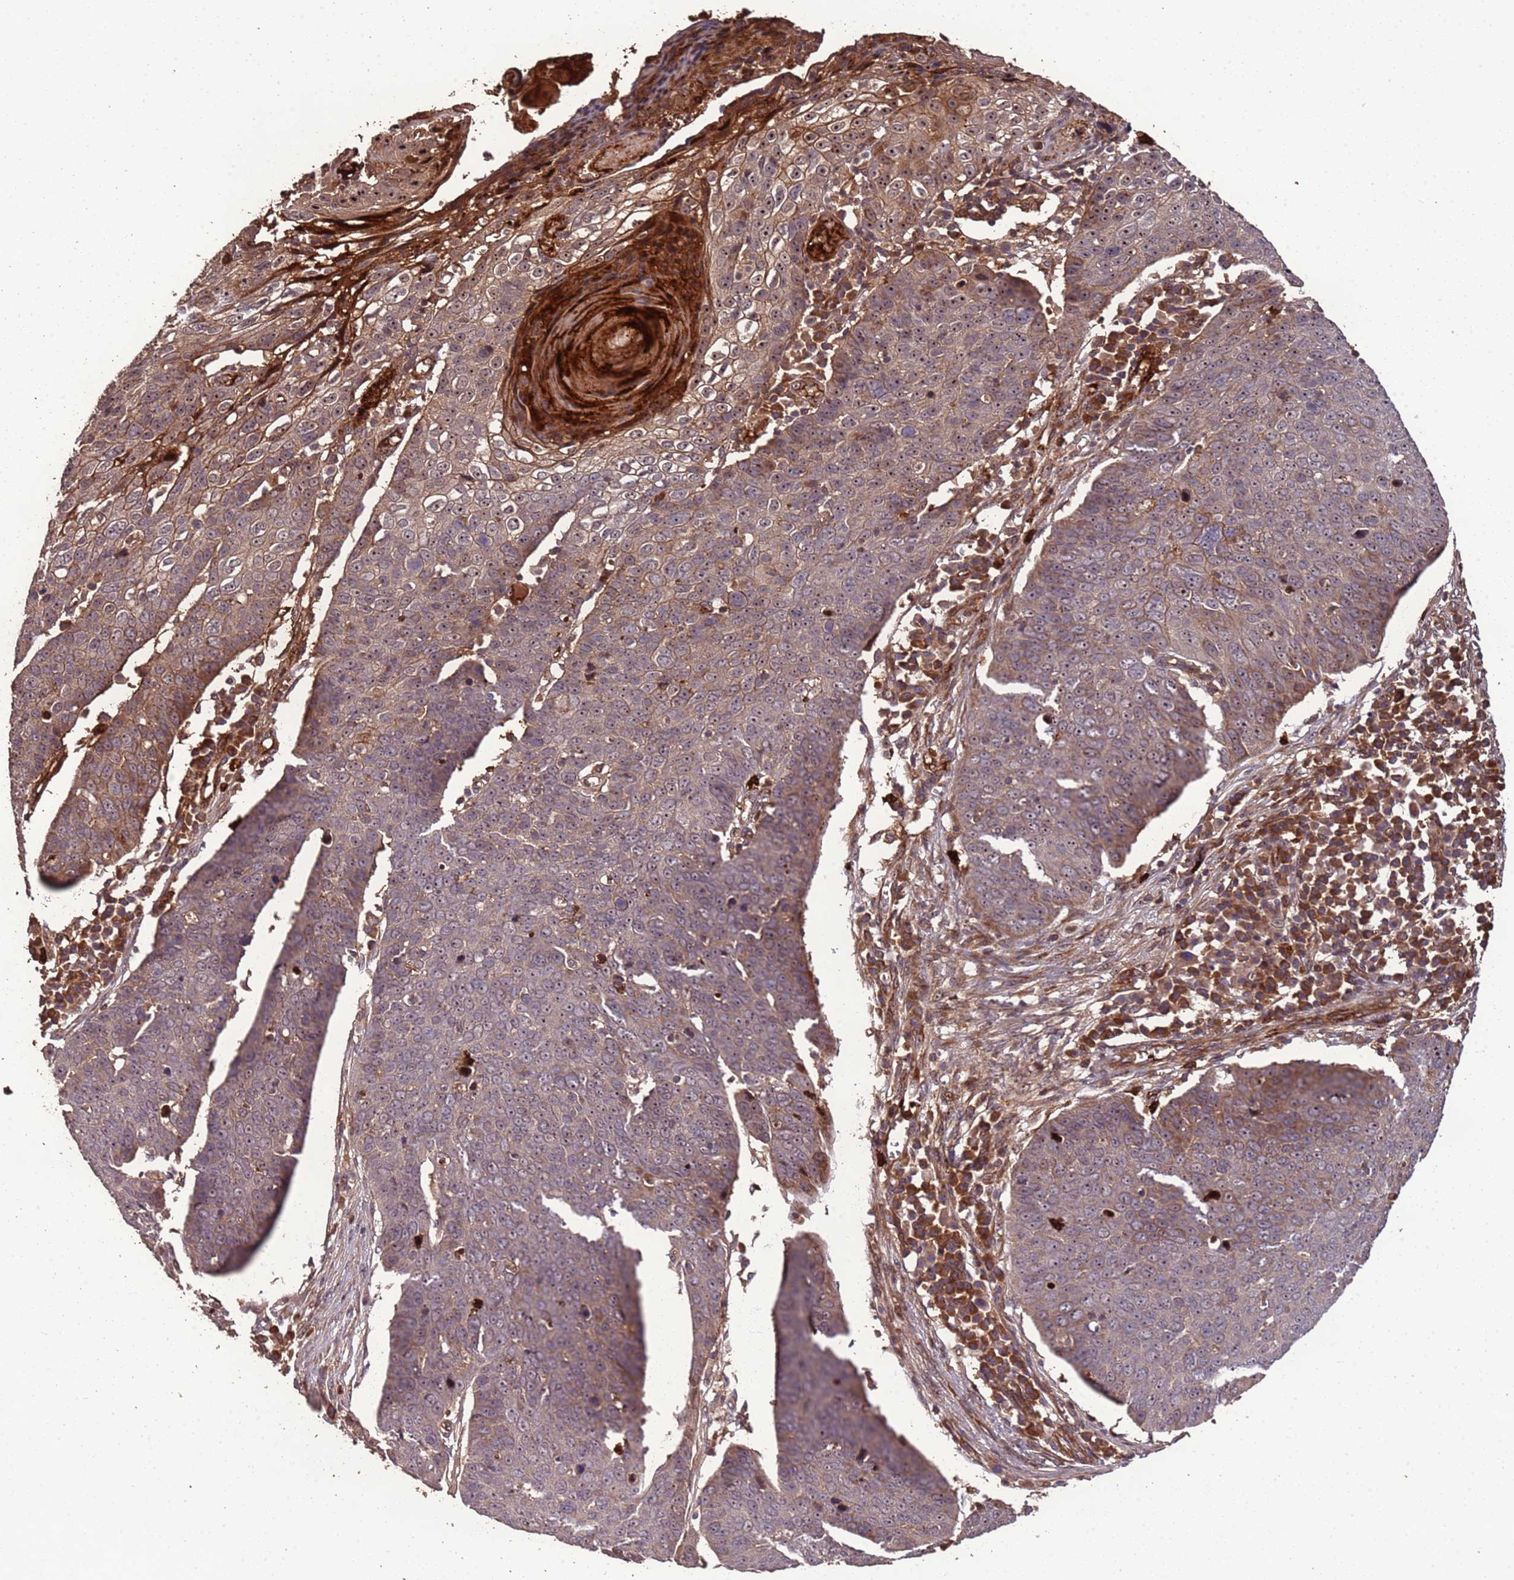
{"staining": {"intensity": "moderate", "quantity": "25%-75%", "location": "cytoplasmic/membranous,nuclear"}, "tissue": "skin cancer", "cell_type": "Tumor cells", "image_type": "cancer", "snomed": [{"axis": "morphology", "description": "Squamous cell carcinoma, NOS"}, {"axis": "topography", "description": "Skin"}], "caption": "An immunohistochemistry (IHC) image of tumor tissue is shown. Protein staining in brown shows moderate cytoplasmic/membranous and nuclear positivity in skin cancer within tumor cells.", "gene": "CCDC184", "patient": {"sex": "male", "age": 71}}